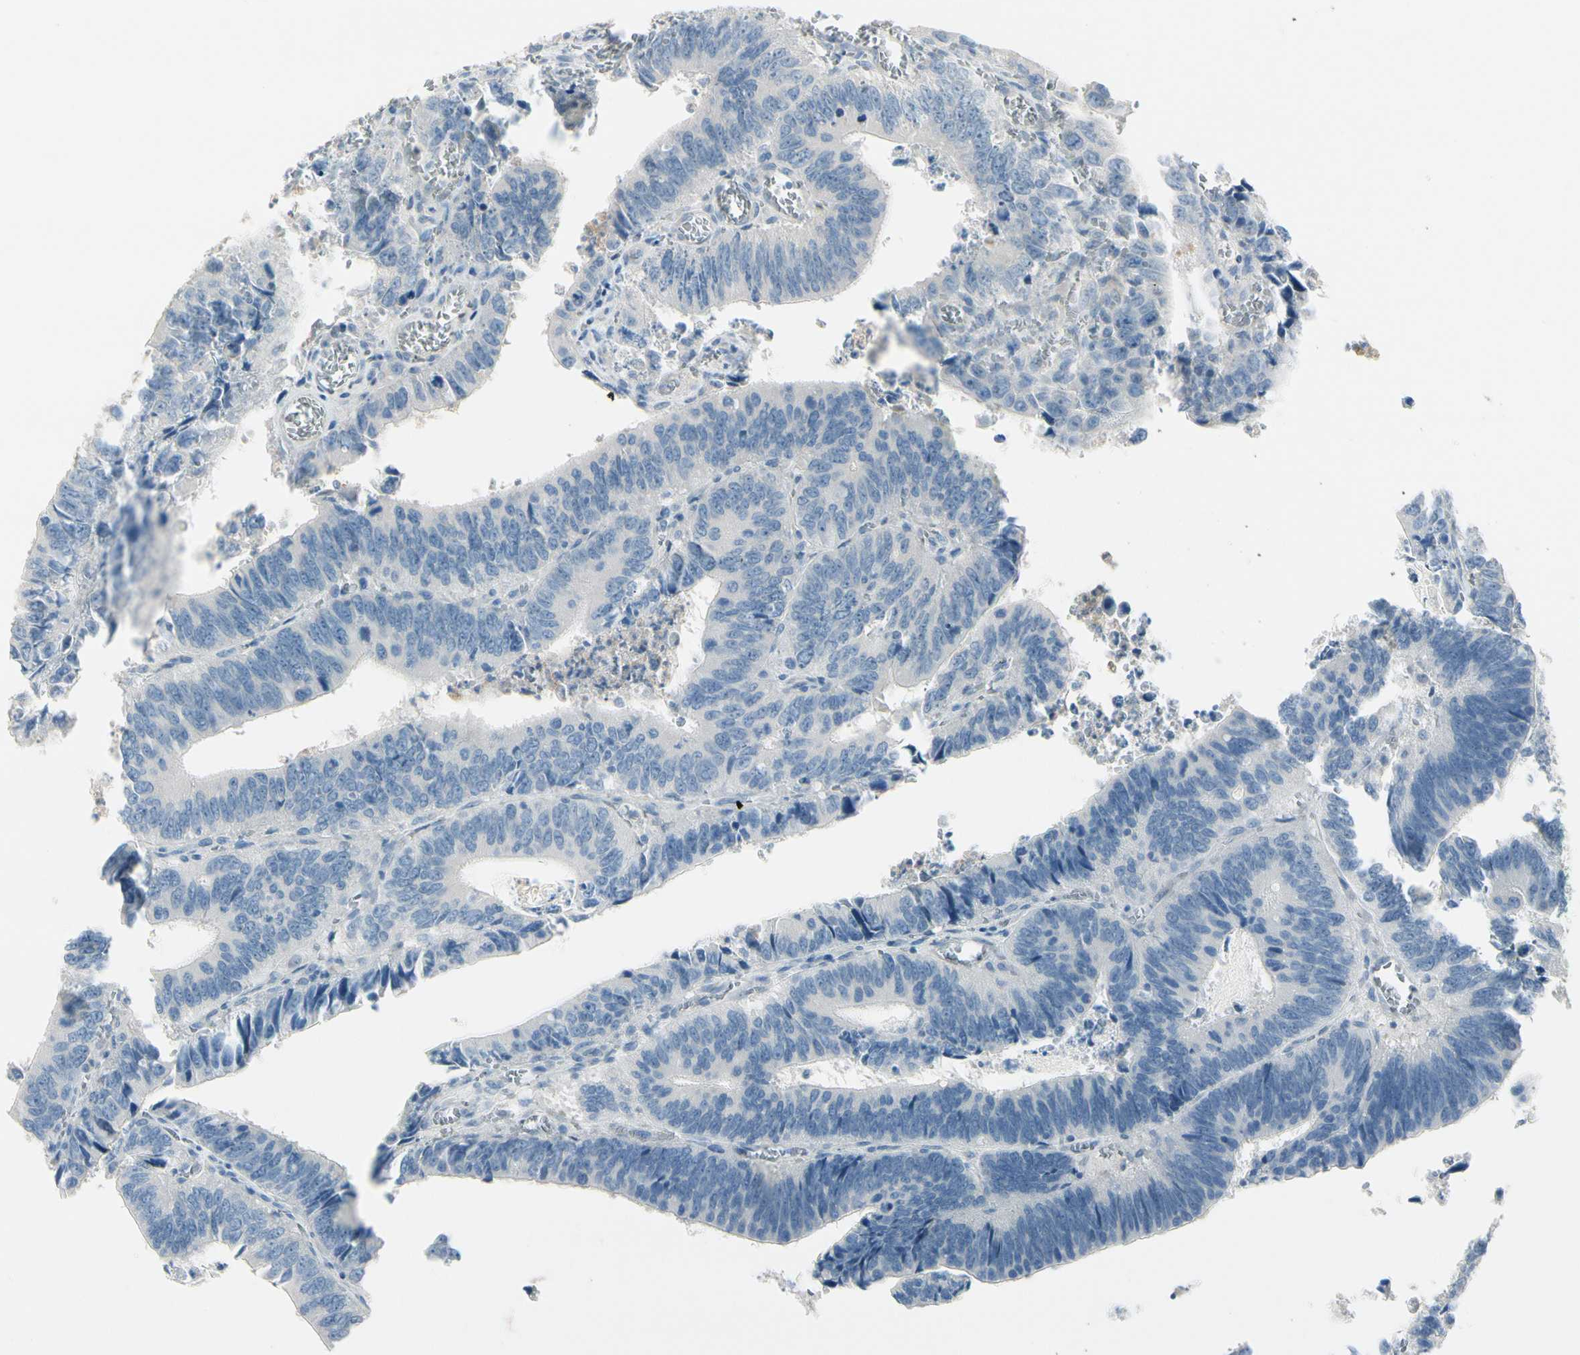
{"staining": {"intensity": "negative", "quantity": "none", "location": "none"}, "tissue": "colorectal cancer", "cell_type": "Tumor cells", "image_type": "cancer", "snomed": [{"axis": "morphology", "description": "Adenocarcinoma, NOS"}, {"axis": "topography", "description": "Colon"}], "caption": "A high-resolution histopathology image shows immunohistochemistry staining of colorectal cancer (adenocarcinoma), which reveals no significant staining in tumor cells. (Immunohistochemistry, brightfield microscopy, high magnification).", "gene": "CYP2E1", "patient": {"sex": "male", "age": 72}}